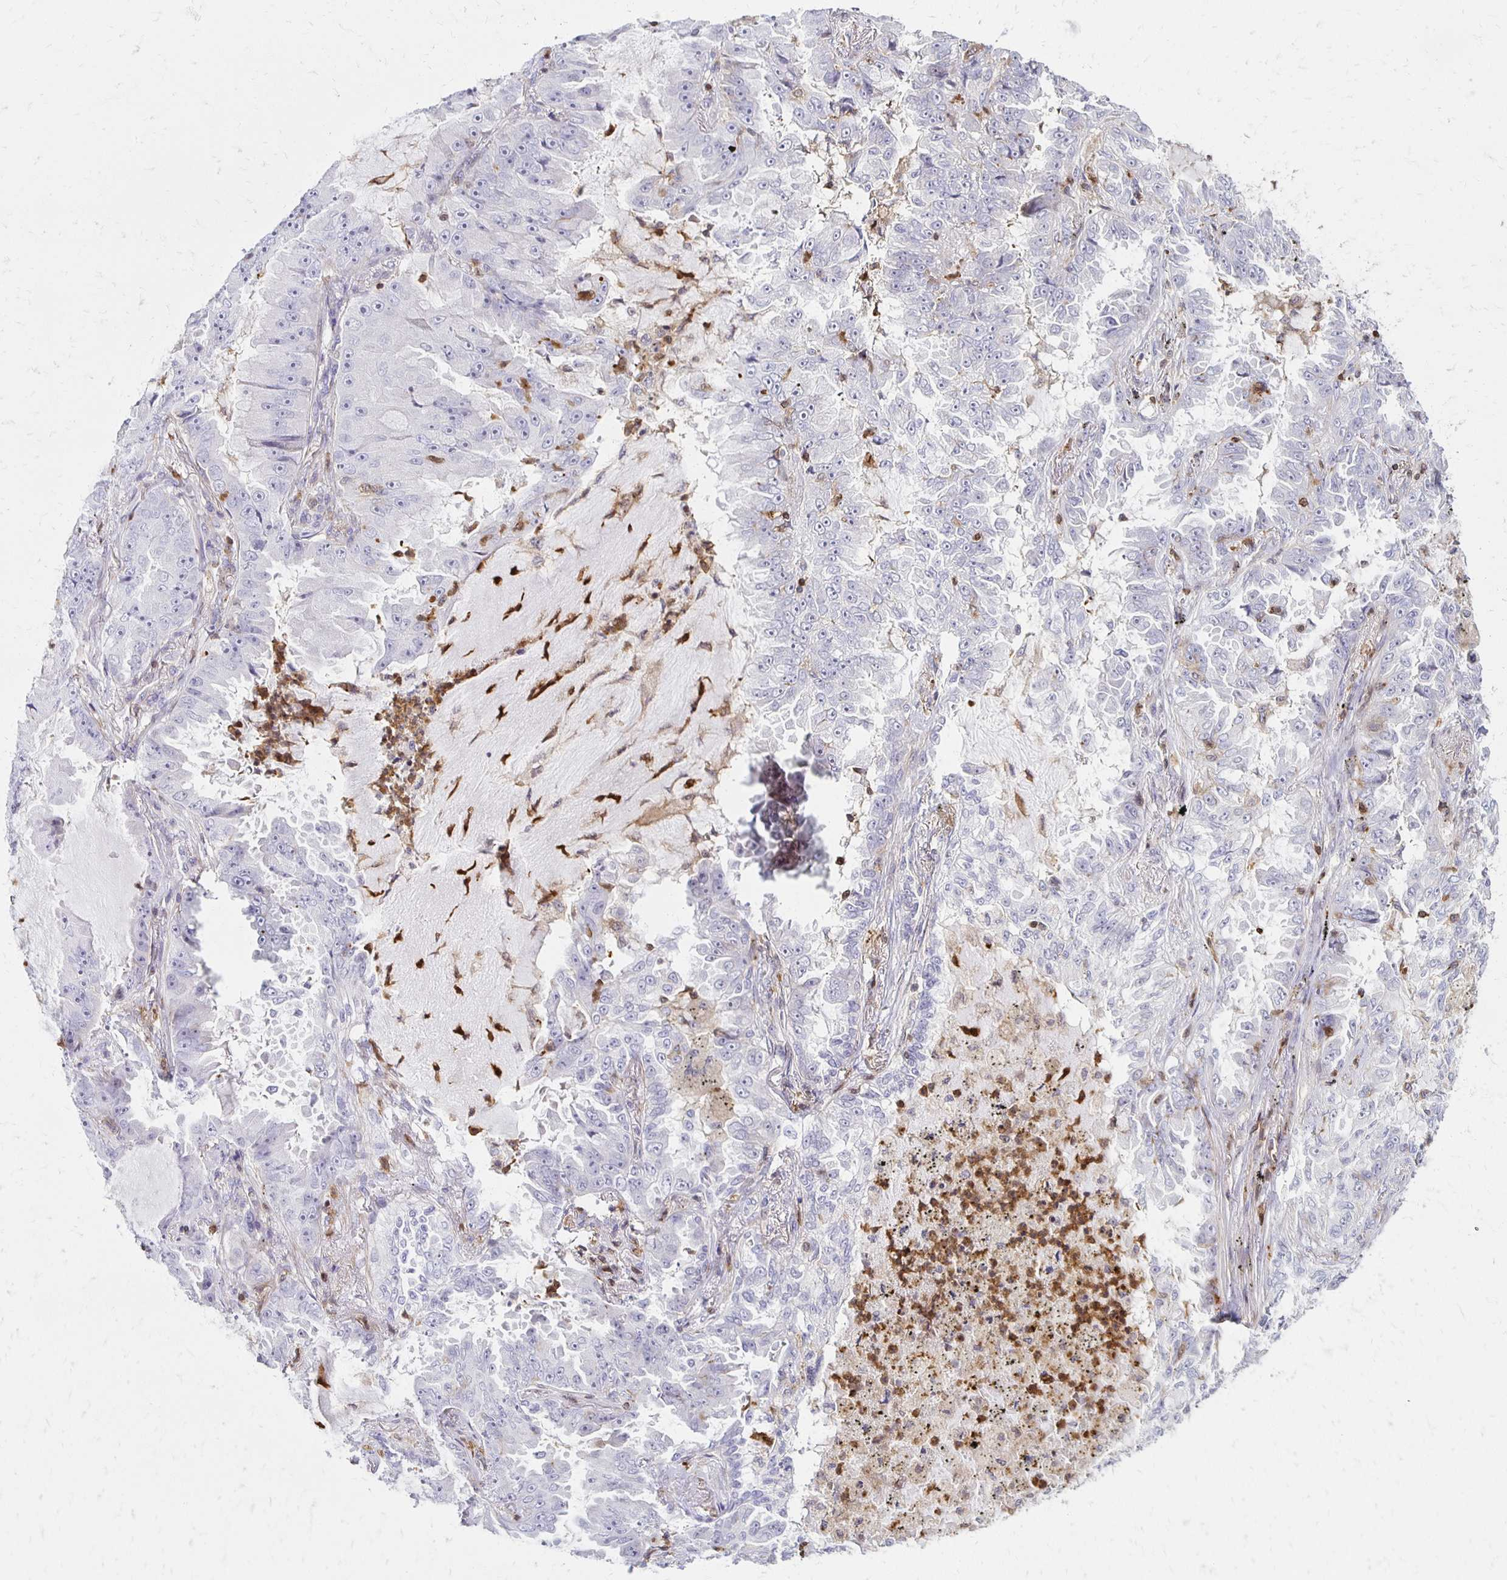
{"staining": {"intensity": "negative", "quantity": "none", "location": "none"}, "tissue": "lung cancer", "cell_type": "Tumor cells", "image_type": "cancer", "snomed": [{"axis": "morphology", "description": "Adenocarcinoma, NOS"}, {"axis": "topography", "description": "Lung"}], "caption": "Immunohistochemistry (IHC) of human lung adenocarcinoma displays no positivity in tumor cells. (DAB (3,3'-diaminobenzidine) IHC visualized using brightfield microscopy, high magnification).", "gene": "CCL21", "patient": {"sex": "female", "age": 52}}